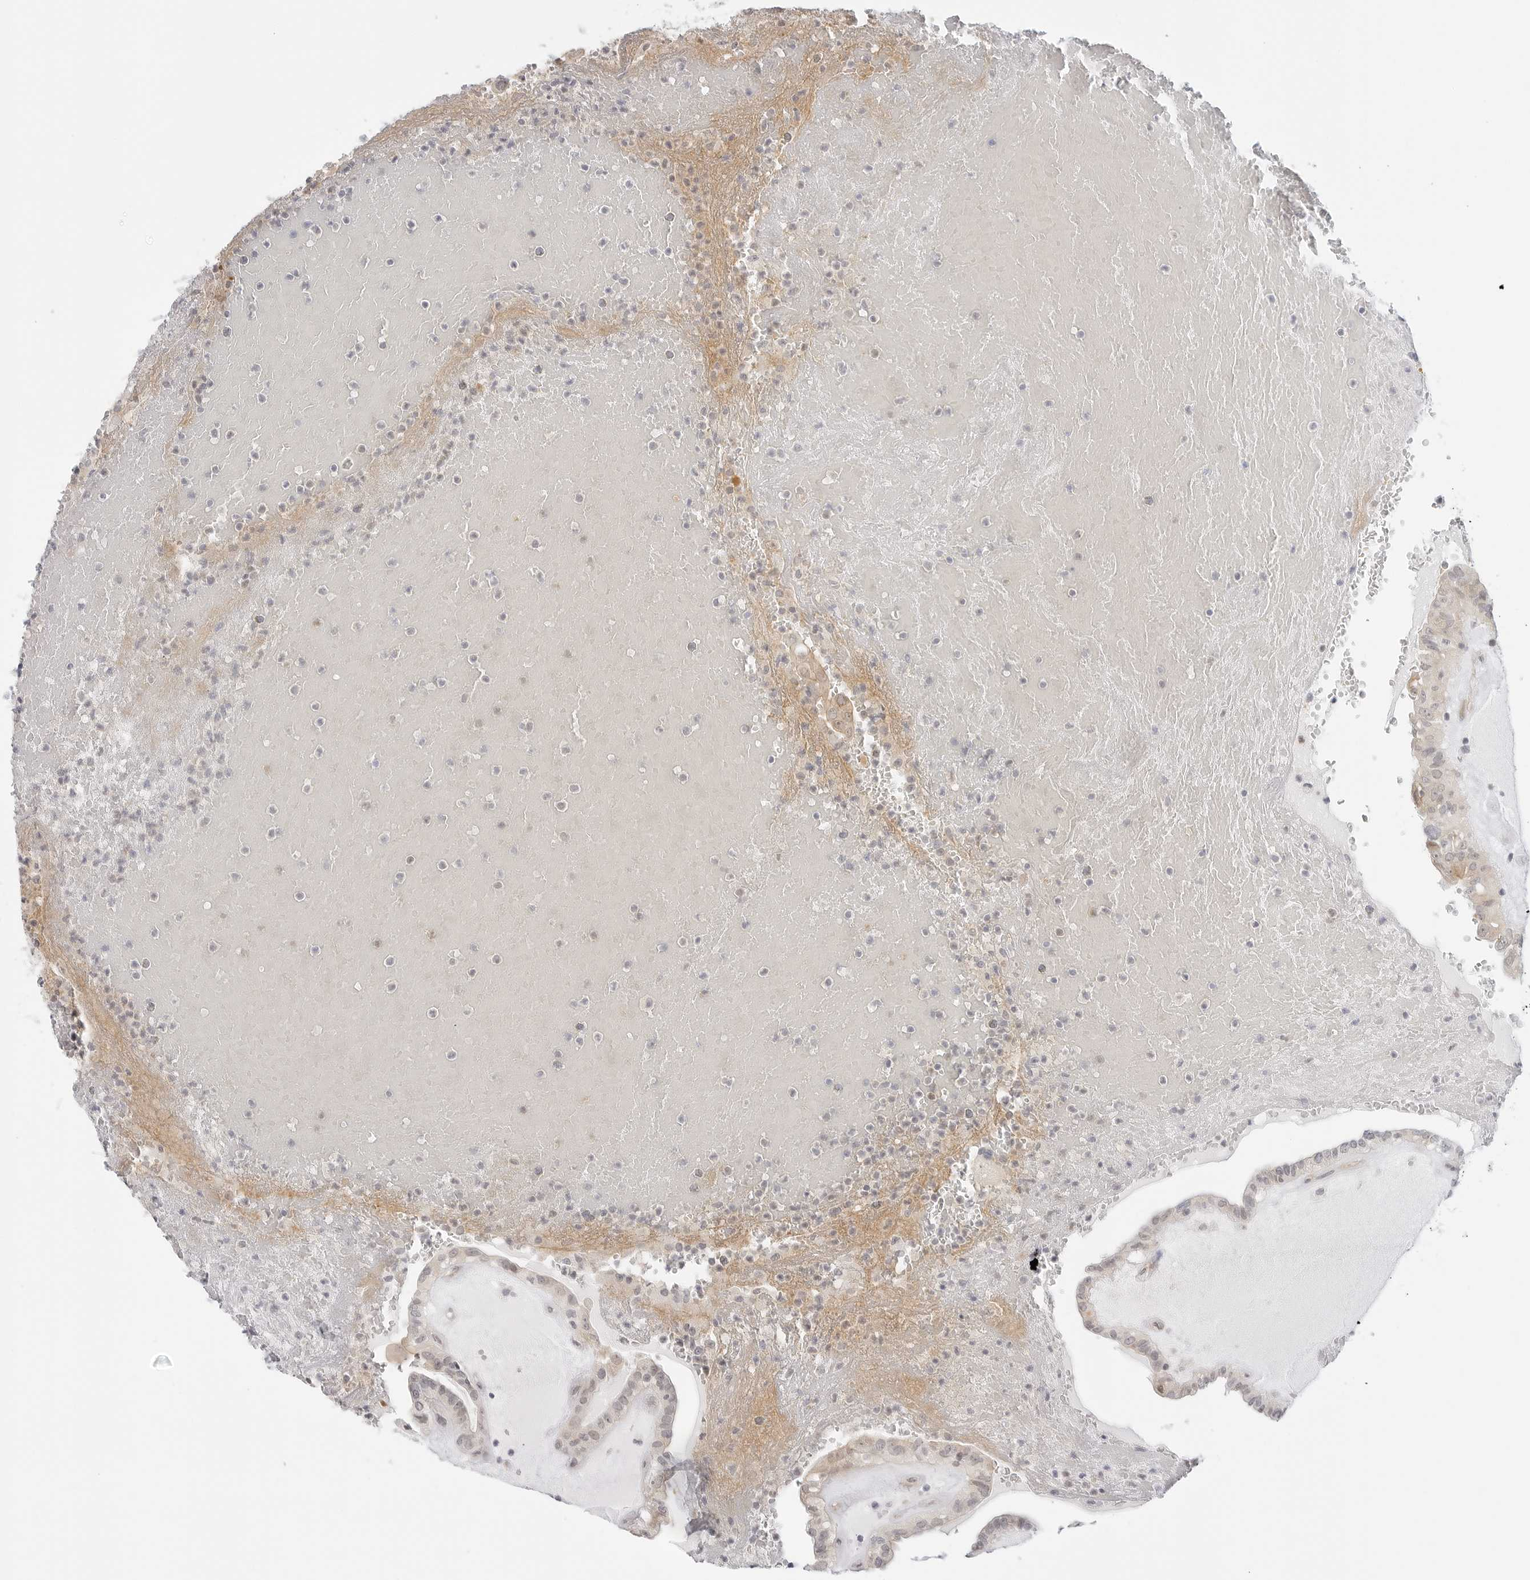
{"staining": {"intensity": "moderate", "quantity": "25%-75%", "location": "cytoplasmic/membranous"}, "tissue": "thyroid cancer", "cell_type": "Tumor cells", "image_type": "cancer", "snomed": [{"axis": "morphology", "description": "Papillary adenocarcinoma, NOS"}, {"axis": "topography", "description": "Thyroid gland"}], "caption": "Papillary adenocarcinoma (thyroid) stained with DAB immunohistochemistry shows medium levels of moderate cytoplasmic/membranous positivity in about 25%-75% of tumor cells.", "gene": "TCP1", "patient": {"sex": "male", "age": 77}}